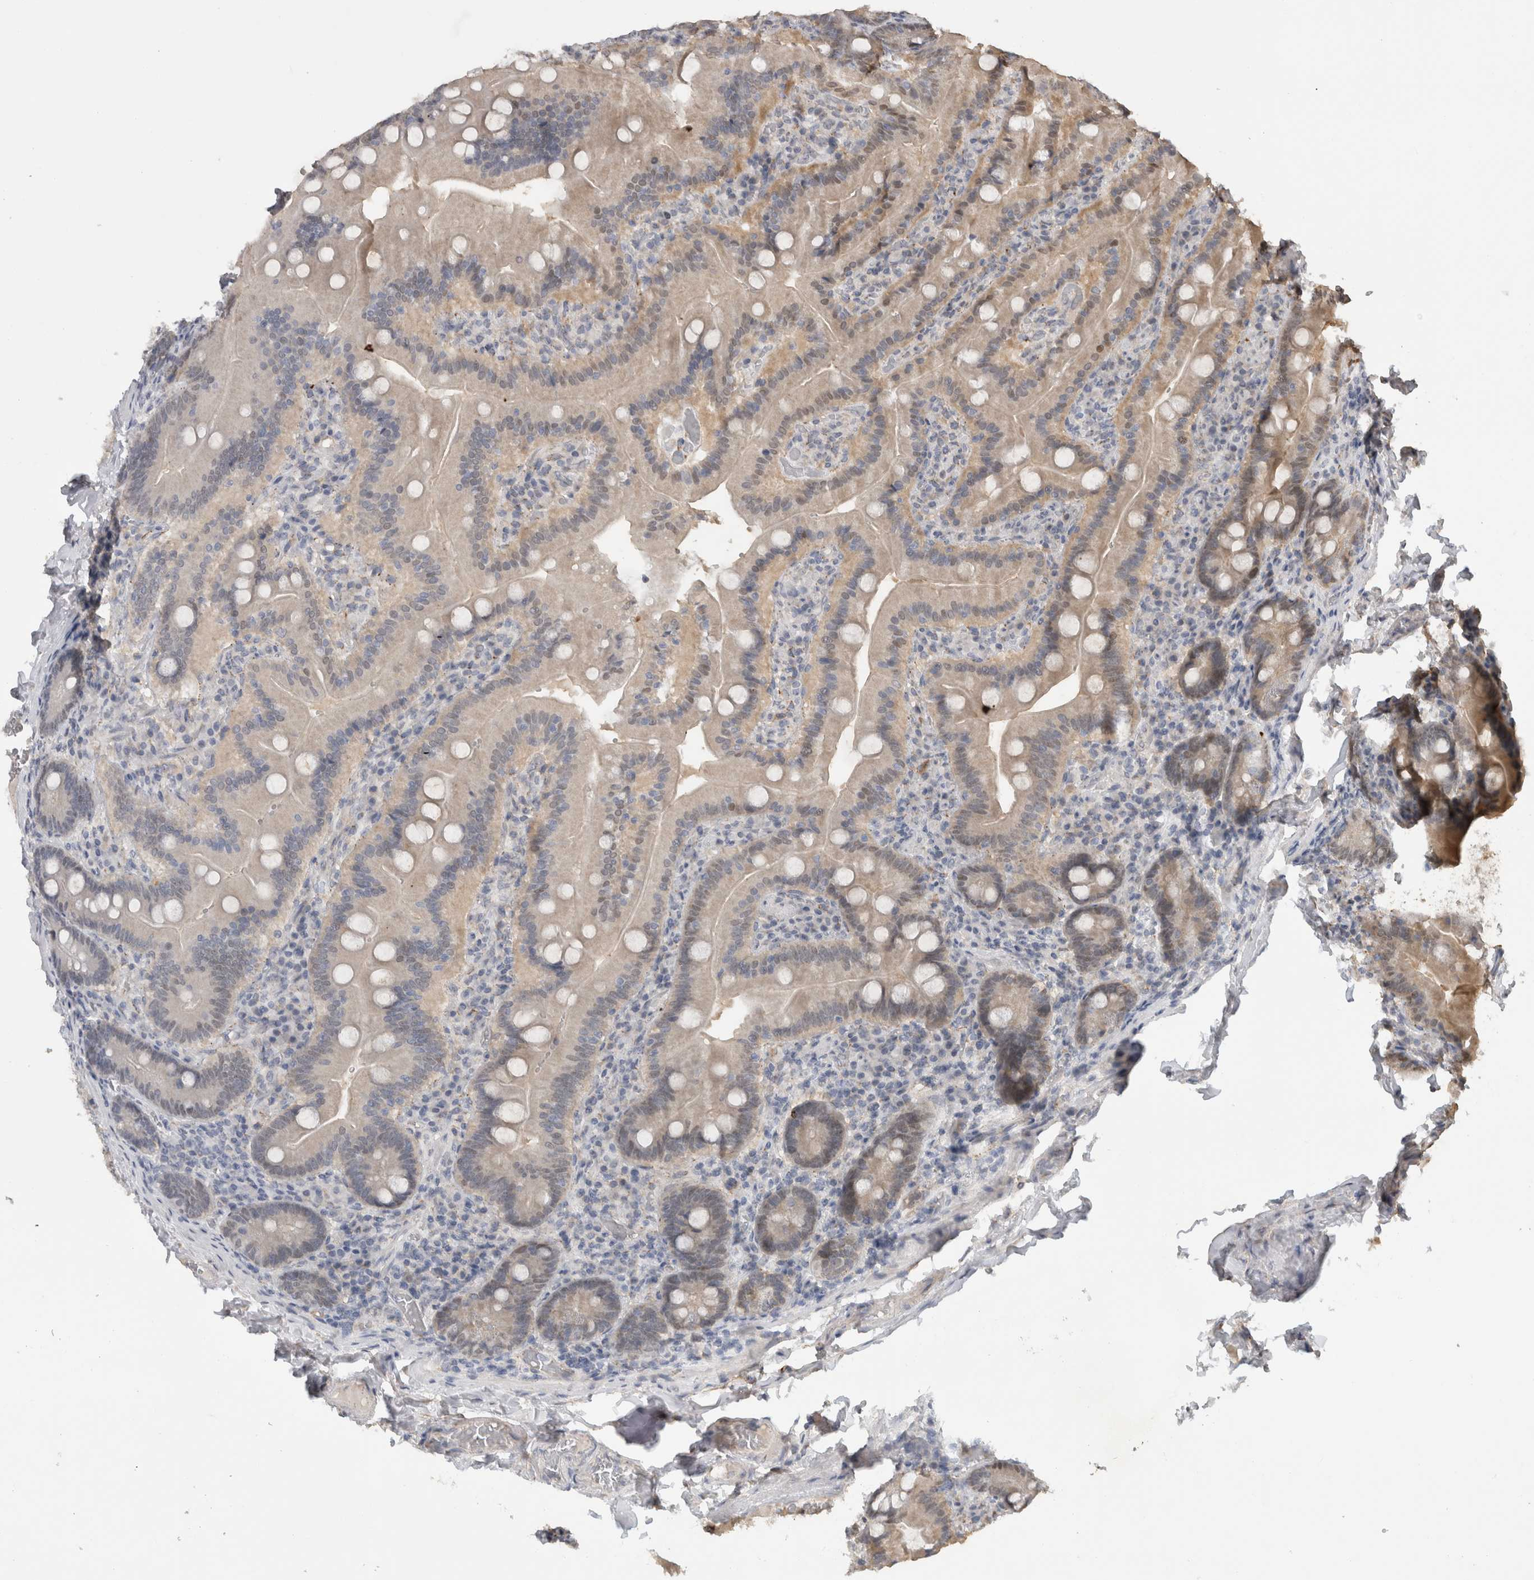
{"staining": {"intensity": "weak", "quantity": "25%-75%", "location": "cytoplasmic/membranous,nuclear"}, "tissue": "duodenum", "cell_type": "Glandular cells", "image_type": "normal", "snomed": [{"axis": "morphology", "description": "Normal tissue, NOS"}, {"axis": "topography", "description": "Duodenum"}], "caption": "This histopathology image displays IHC staining of unremarkable human duodenum, with low weak cytoplasmic/membranous,nuclear staining in approximately 25%-75% of glandular cells.", "gene": "DYRK2", "patient": {"sex": "female", "age": 62}}